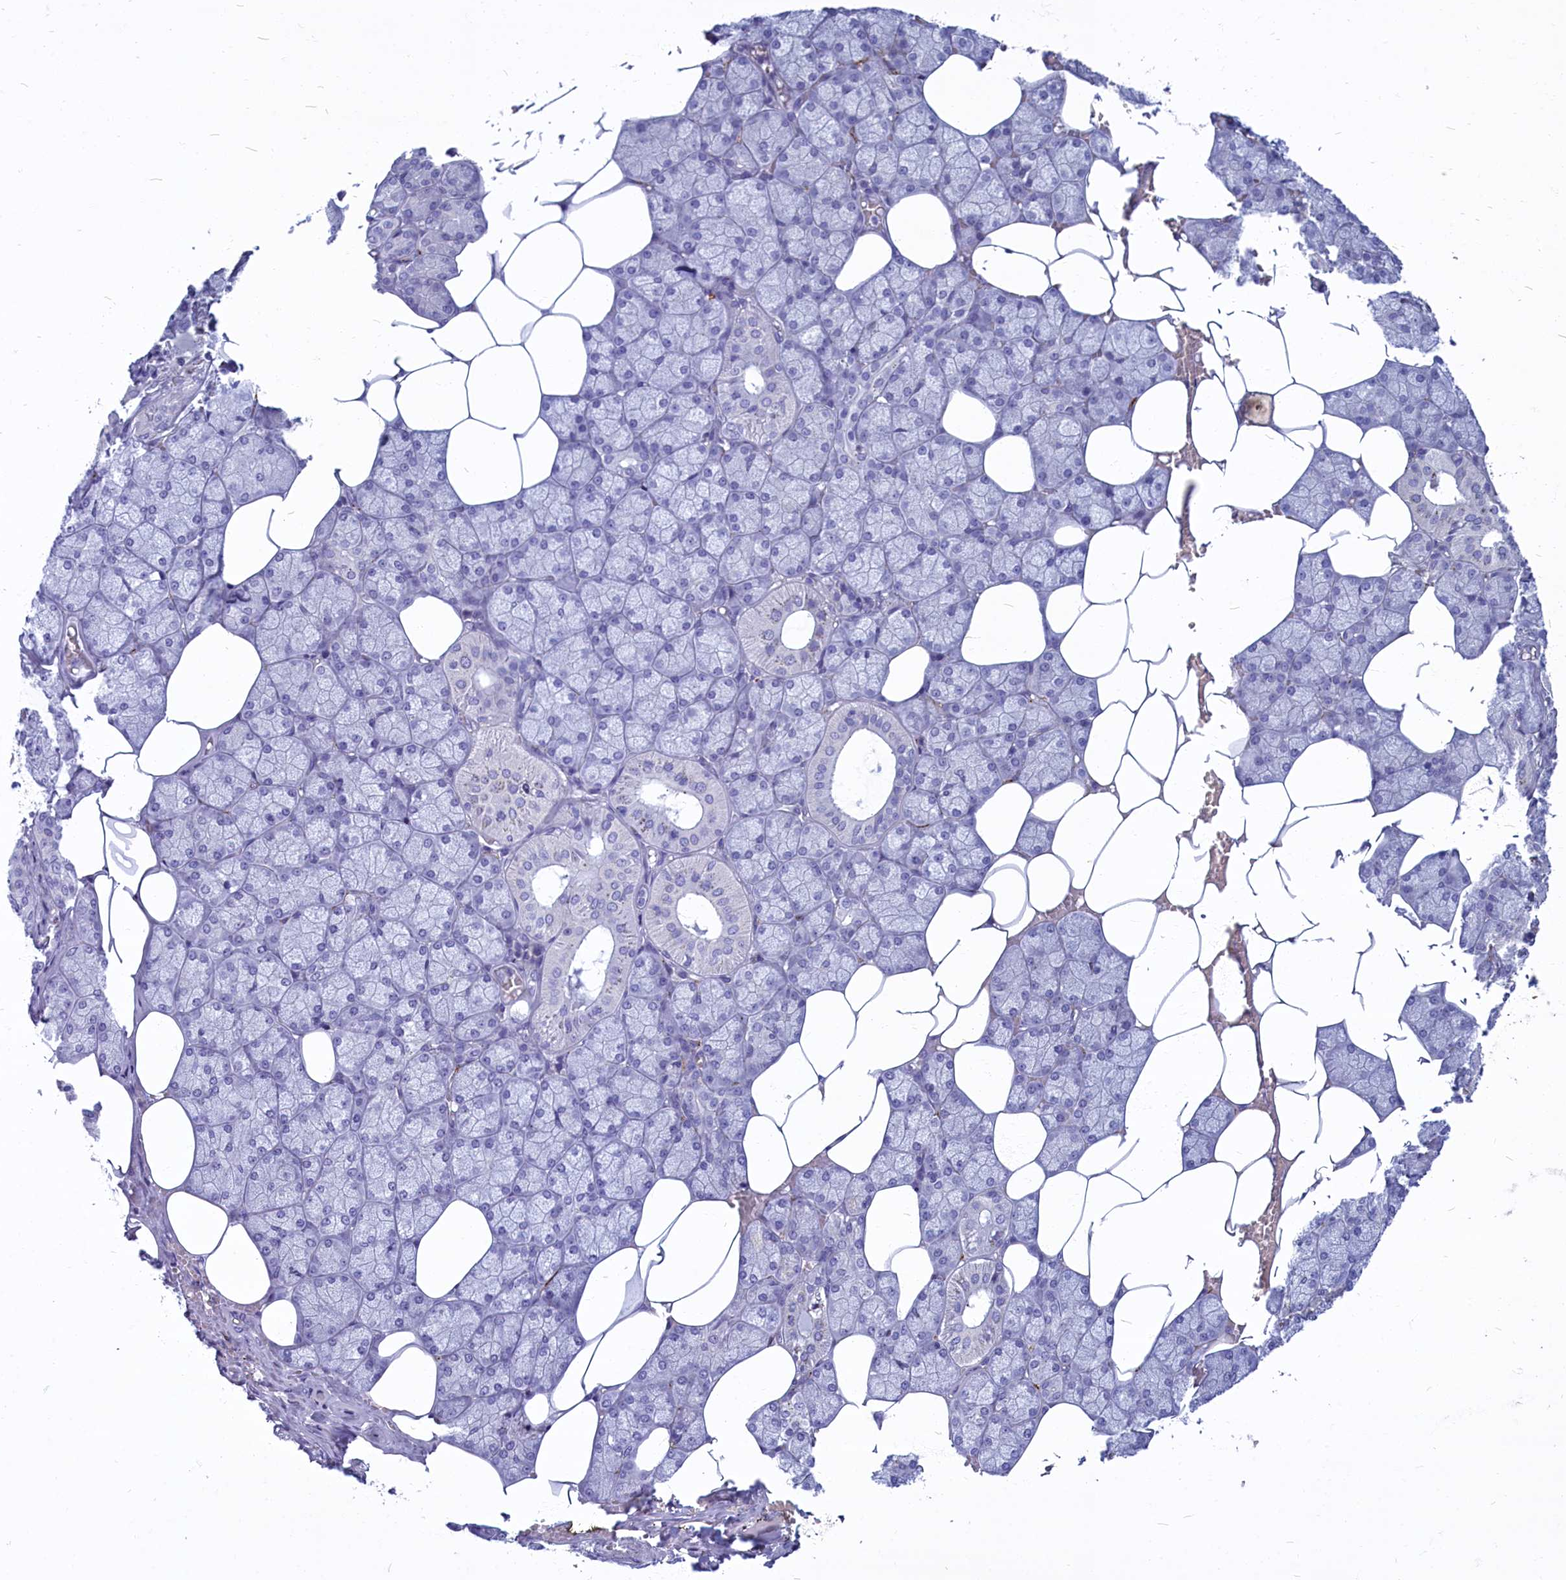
{"staining": {"intensity": "negative", "quantity": "none", "location": "none"}, "tissue": "salivary gland", "cell_type": "Glandular cells", "image_type": "normal", "snomed": [{"axis": "morphology", "description": "Normal tissue, NOS"}, {"axis": "topography", "description": "Salivary gland"}], "caption": "Immunohistochemistry (IHC) of normal salivary gland shows no positivity in glandular cells. (Immunohistochemistry, brightfield microscopy, high magnification).", "gene": "SV2C", "patient": {"sex": "male", "age": 62}}